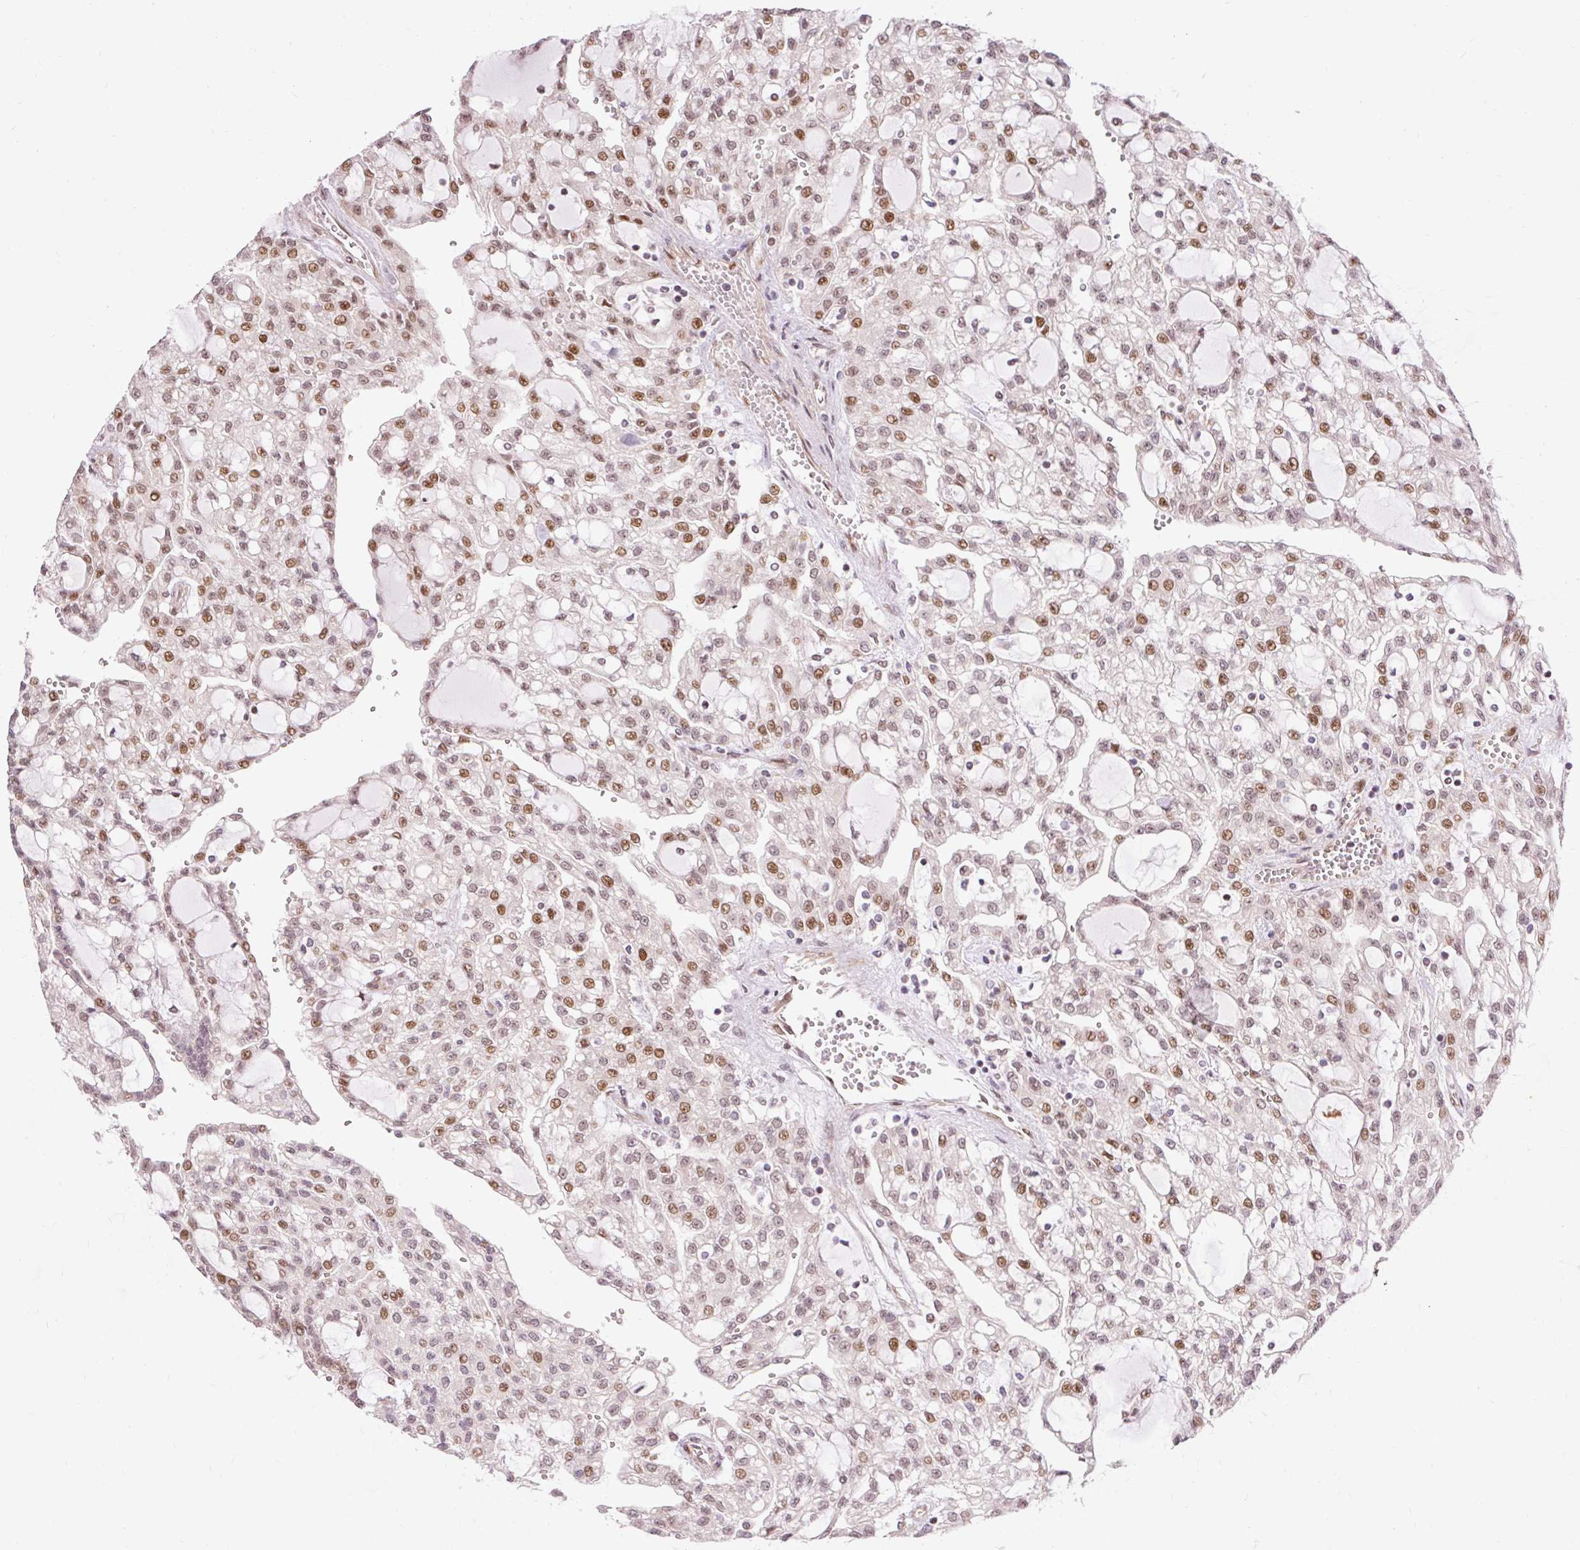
{"staining": {"intensity": "moderate", "quantity": "25%-75%", "location": "nuclear"}, "tissue": "renal cancer", "cell_type": "Tumor cells", "image_type": "cancer", "snomed": [{"axis": "morphology", "description": "Adenocarcinoma, NOS"}, {"axis": "topography", "description": "Kidney"}], "caption": "Immunohistochemical staining of renal cancer (adenocarcinoma) displays medium levels of moderate nuclear protein expression in about 25%-75% of tumor cells.", "gene": "MECOM", "patient": {"sex": "male", "age": 63}}